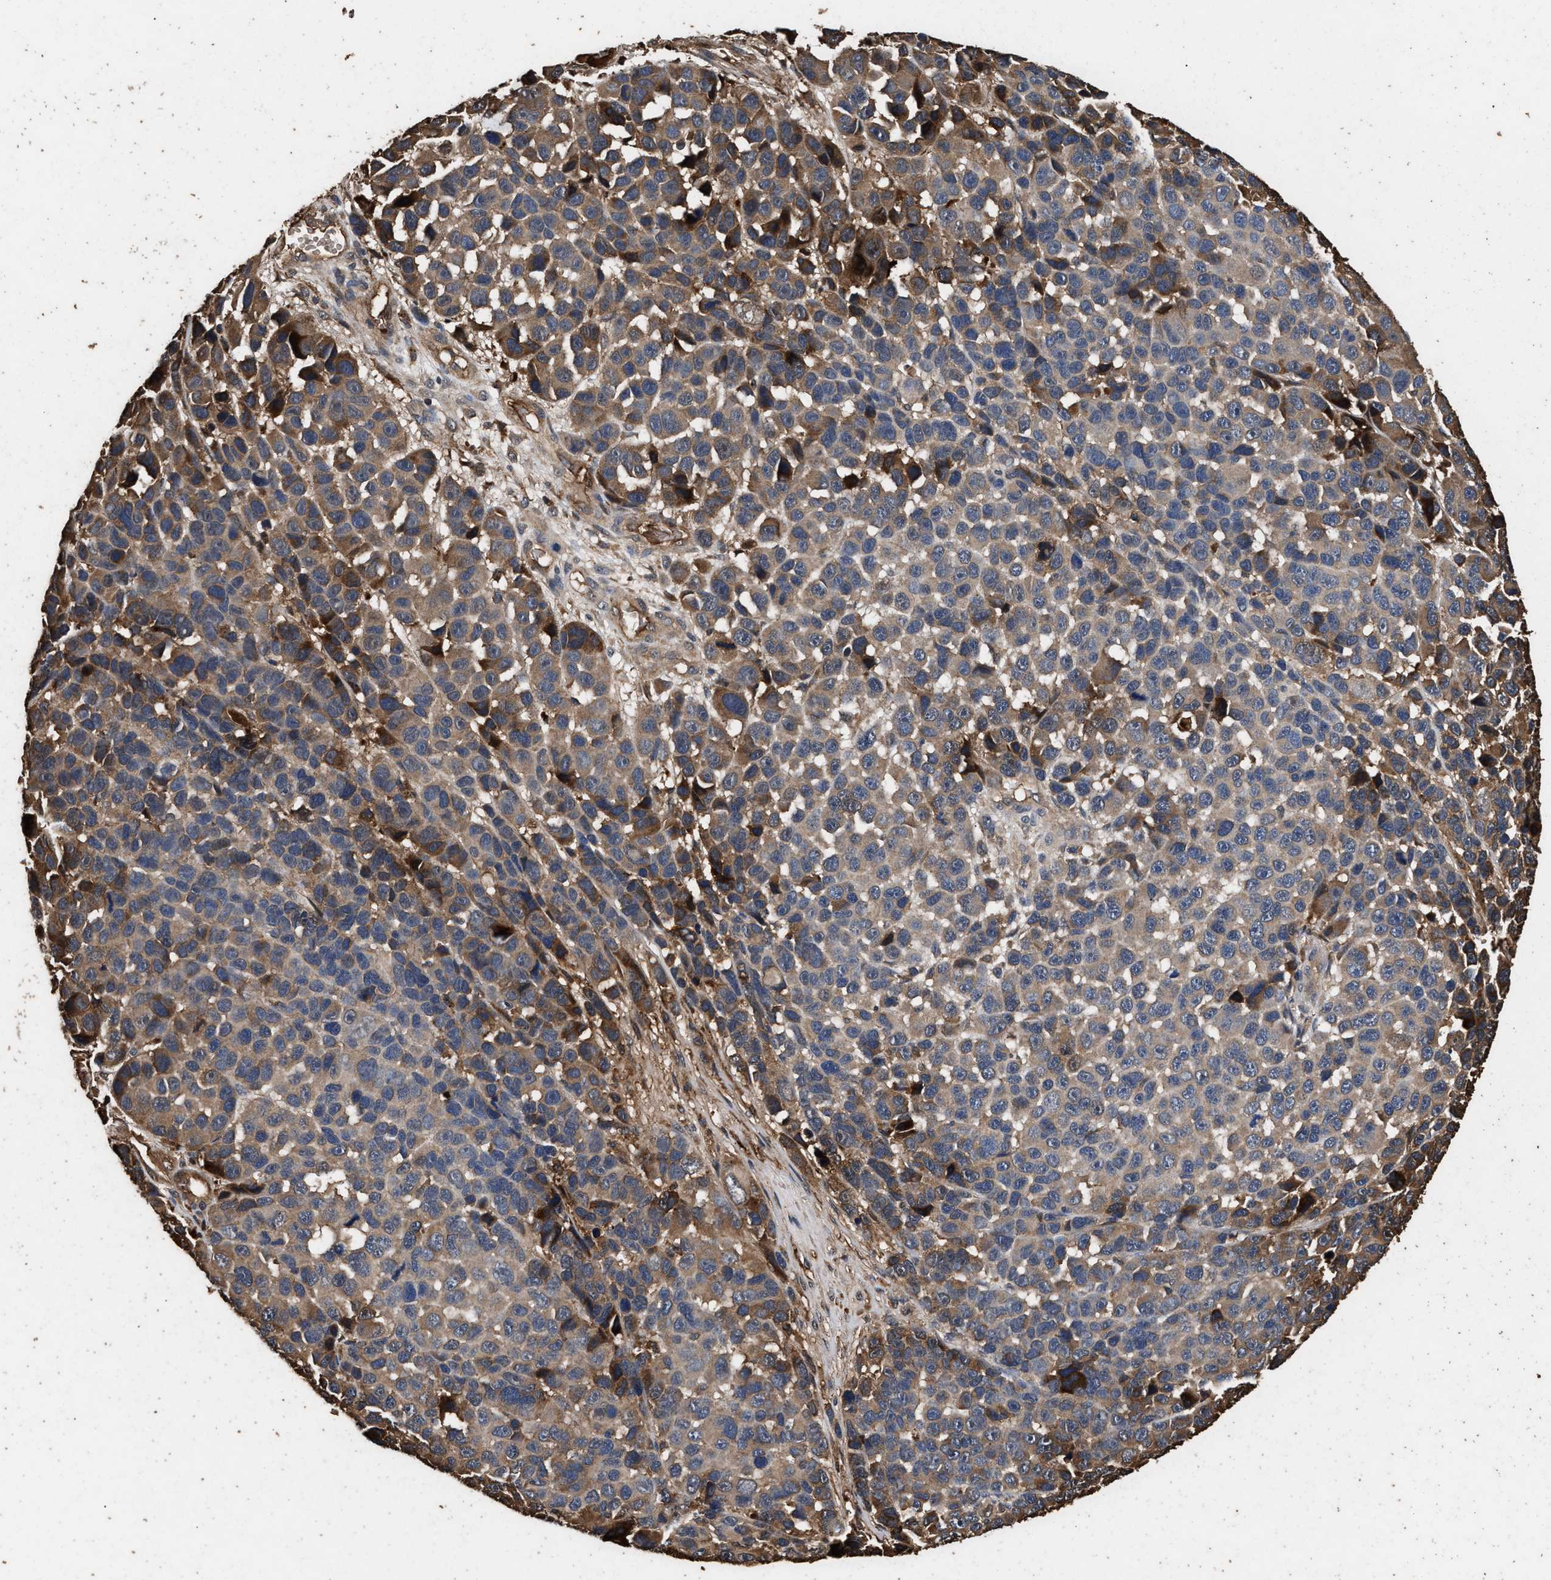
{"staining": {"intensity": "moderate", "quantity": "25%-75%", "location": "cytoplasmic/membranous"}, "tissue": "melanoma", "cell_type": "Tumor cells", "image_type": "cancer", "snomed": [{"axis": "morphology", "description": "Malignant melanoma, NOS"}, {"axis": "topography", "description": "Skin"}], "caption": "The immunohistochemical stain labels moderate cytoplasmic/membranous staining in tumor cells of malignant melanoma tissue.", "gene": "KYAT1", "patient": {"sex": "male", "age": 53}}